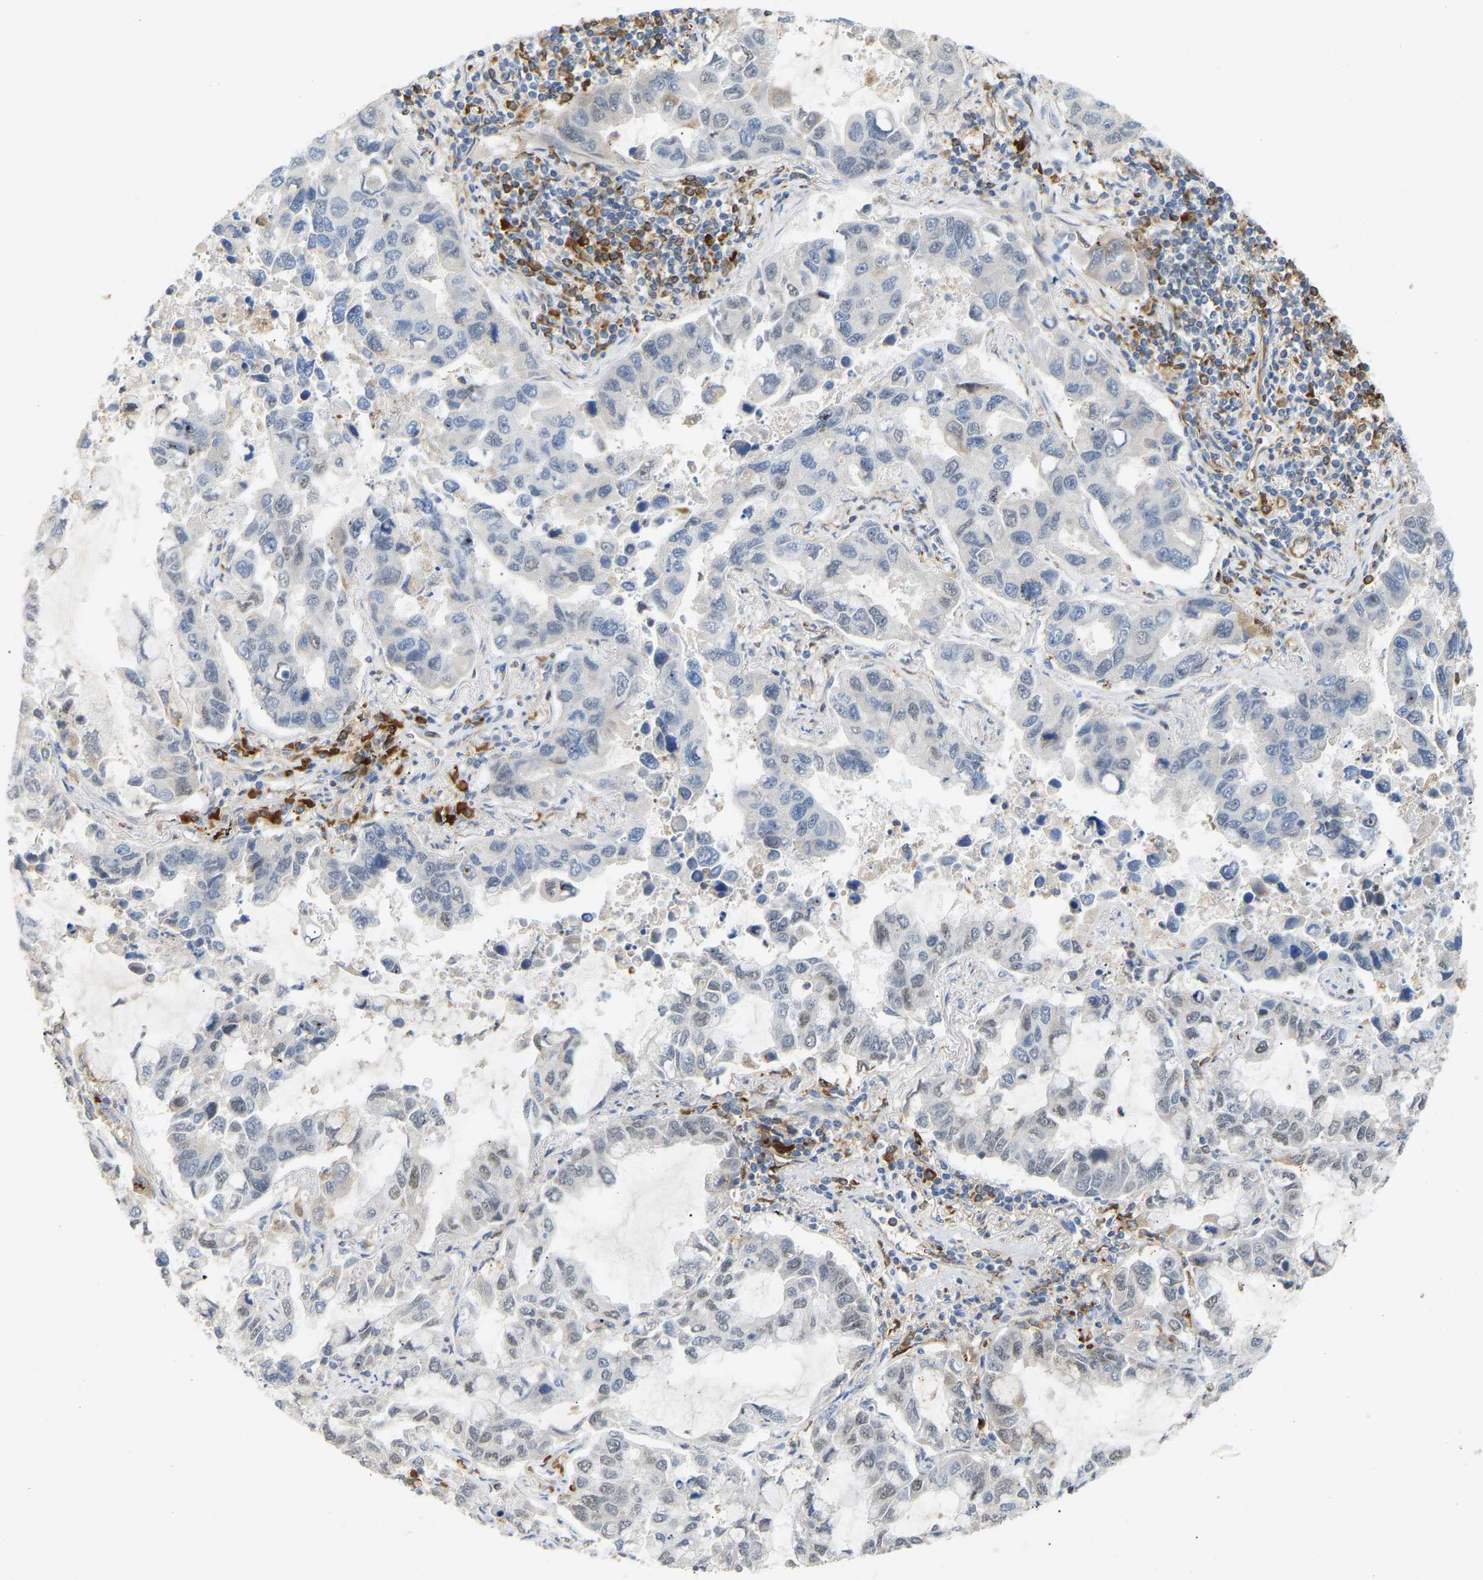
{"staining": {"intensity": "negative", "quantity": "none", "location": "none"}, "tissue": "lung cancer", "cell_type": "Tumor cells", "image_type": "cancer", "snomed": [{"axis": "morphology", "description": "Adenocarcinoma, NOS"}, {"axis": "topography", "description": "Lung"}], "caption": "This is an IHC histopathology image of human lung adenocarcinoma. There is no positivity in tumor cells.", "gene": "PLCG2", "patient": {"sex": "male", "age": 64}}